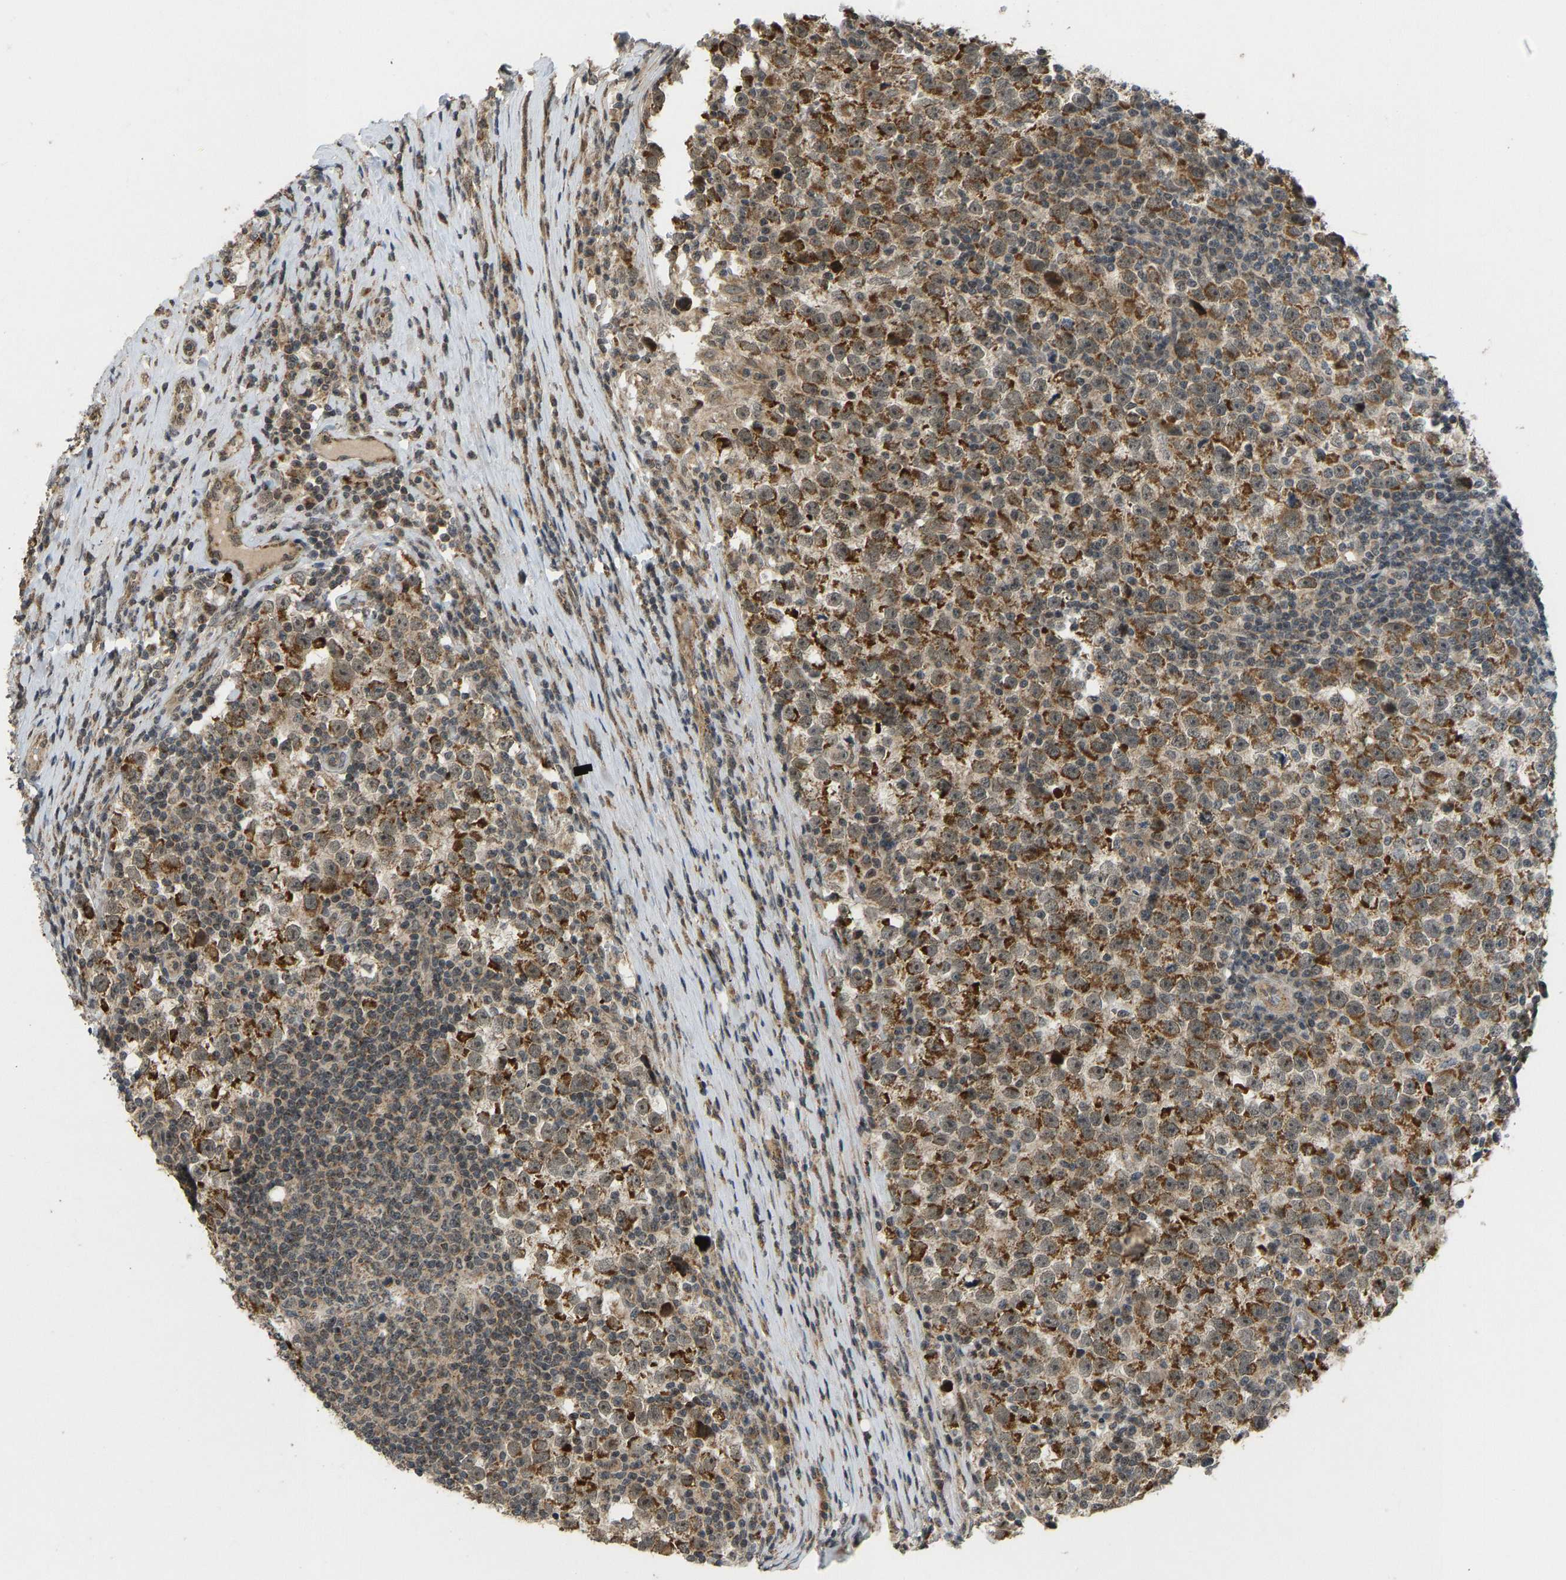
{"staining": {"intensity": "moderate", "quantity": ">75%", "location": "cytoplasmic/membranous"}, "tissue": "testis cancer", "cell_type": "Tumor cells", "image_type": "cancer", "snomed": [{"axis": "morphology", "description": "Normal tissue, NOS"}, {"axis": "morphology", "description": "Seminoma, NOS"}, {"axis": "topography", "description": "Testis"}], "caption": "High-magnification brightfield microscopy of testis cancer stained with DAB (3,3'-diaminobenzidine) (brown) and counterstained with hematoxylin (blue). tumor cells exhibit moderate cytoplasmic/membranous expression is present in approximately>75% of cells.", "gene": "ACADS", "patient": {"sex": "male", "age": 43}}